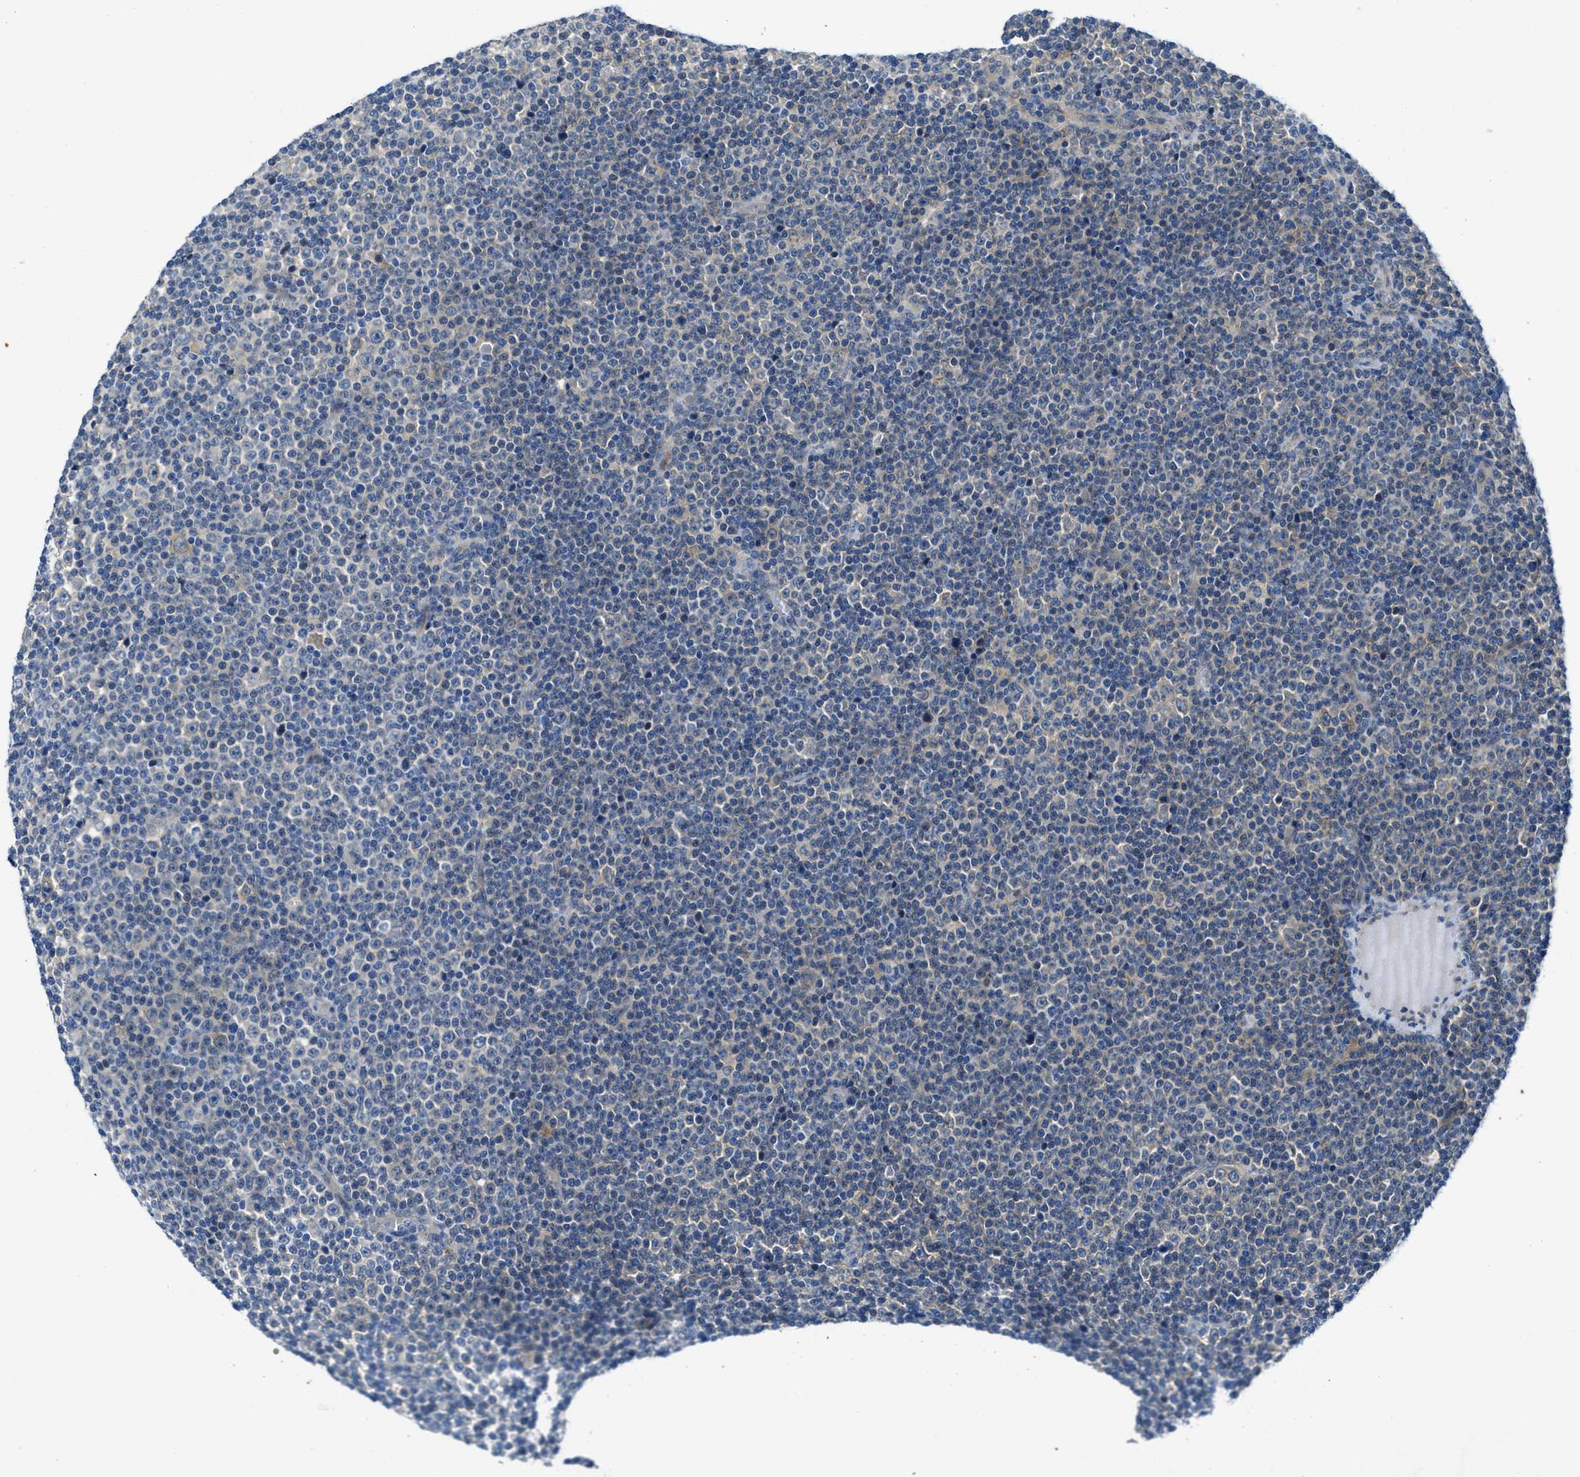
{"staining": {"intensity": "negative", "quantity": "none", "location": "none"}, "tissue": "lymphoma", "cell_type": "Tumor cells", "image_type": "cancer", "snomed": [{"axis": "morphology", "description": "Malignant lymphoma, non-Hodgkin's type, Low grade"}, {"axis": "topography", "description": "Lymph node"}], "caption": "Tumor cells show no significant positivity in lymphoma. The staining was performed using DAB (3,3'-diaminobenzidine) to visualize the protein expression in brown, while the nuclei were stained in blue with hematoxylin (Magnification: 20x).", "gene": "RIPK2", "patient": {"sex": "female", "age": 67}}